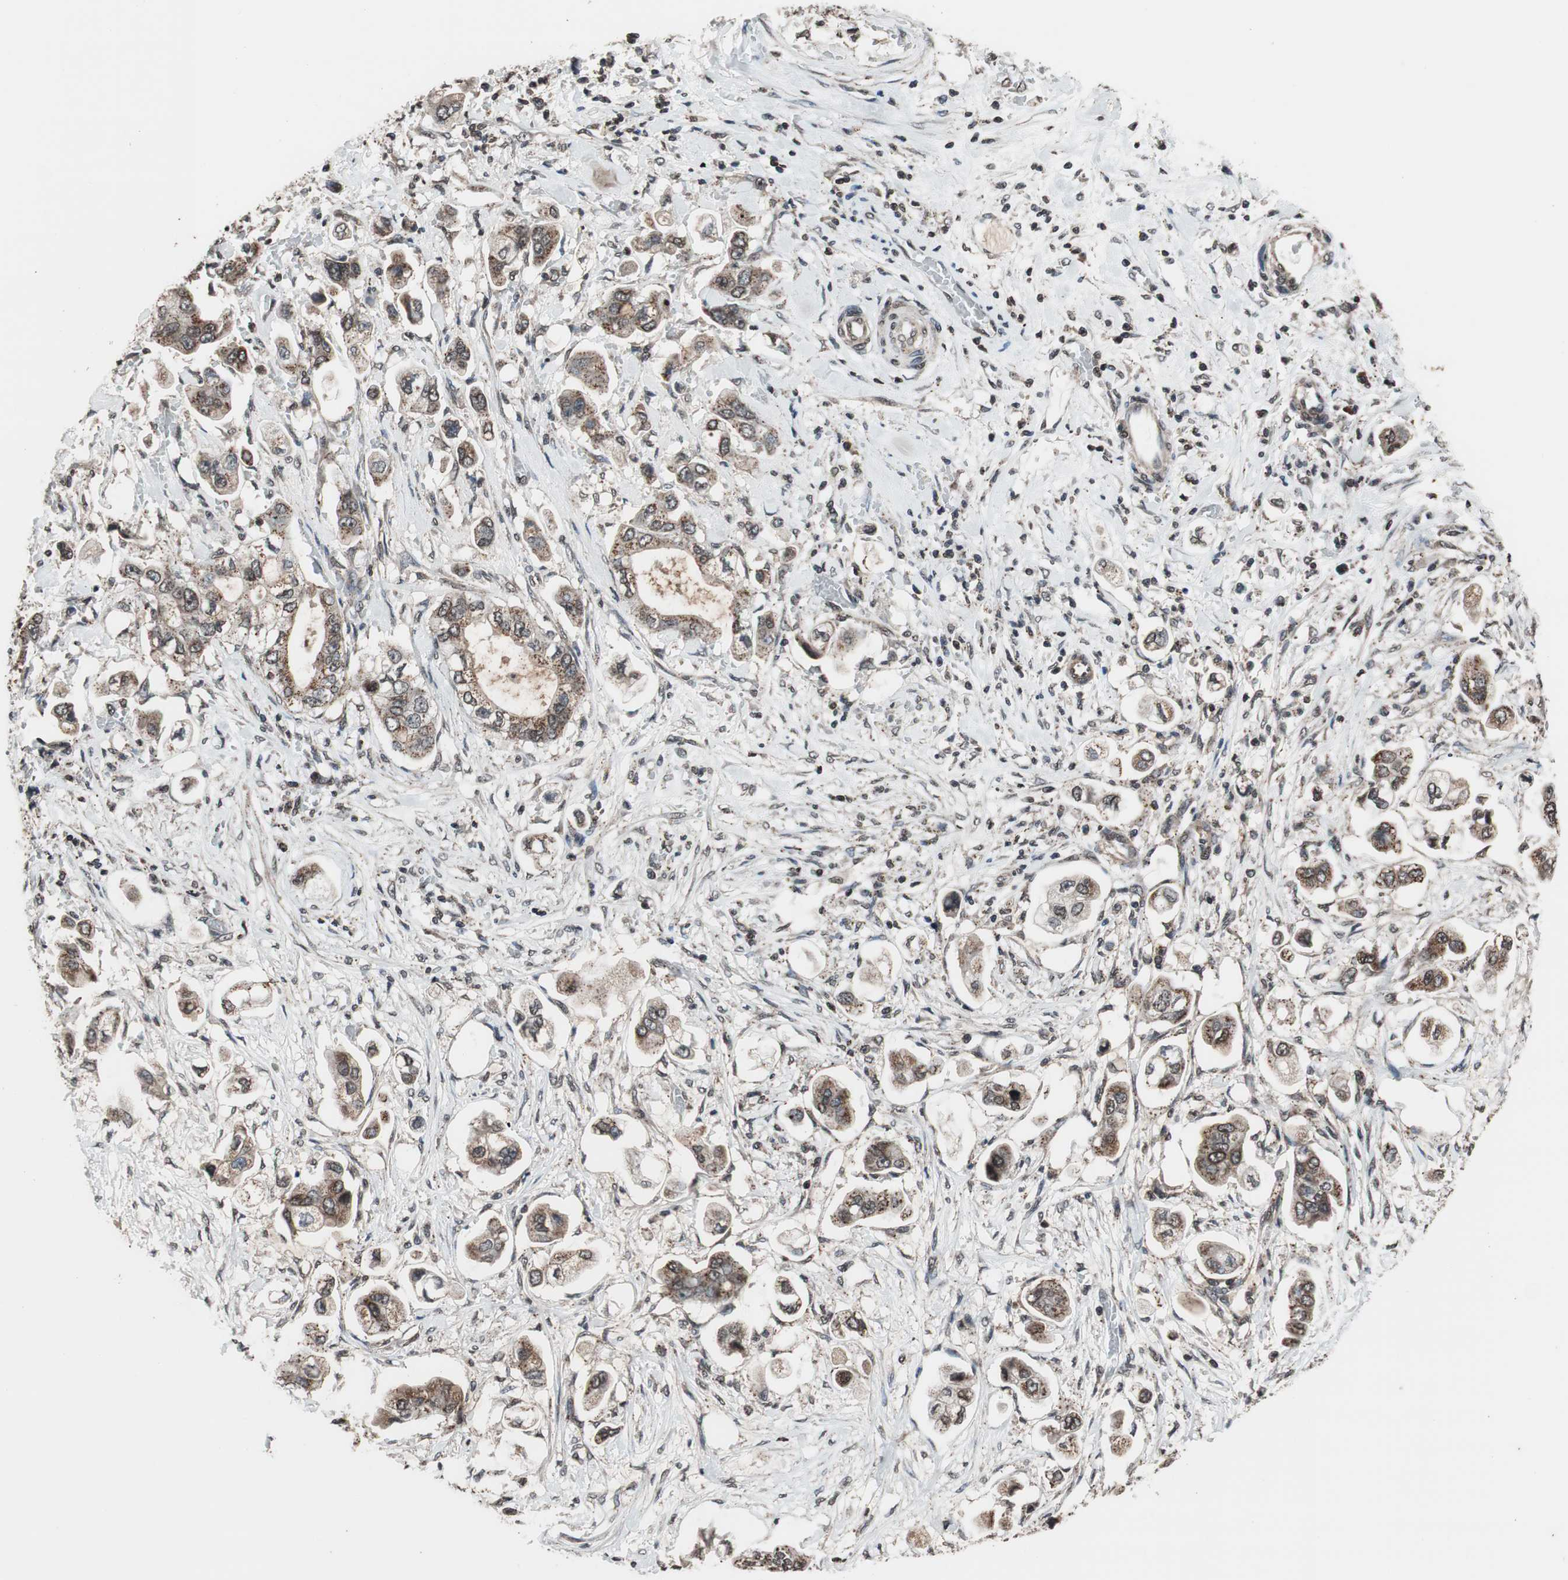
{"staining": {"intensity": "weak", "quantity": ">75%", "location": "cytoplasmic/membranous"}, "tissue": "stomach cancer", "cell_type": "Tumor cells", "image_type": "cancer", "snomed": [{"axis": "morphology", "description": "Adenocarcinoma, NOS"}, {"axis": "topography", "description": "Stomach"}], "caption": "Immunohistochemistry image of neoplastic tissue: stomach cancer (adenocarcinoma) stained using immunohistochemistry displays low levels of weak protein expression localized specifically in the cytoplasmic/membranous of tumor cells, appearing as a cytoplasmic/membranous brown color.", "gene": "RFC1", "patient": {"sex": "male", "age": 62}}